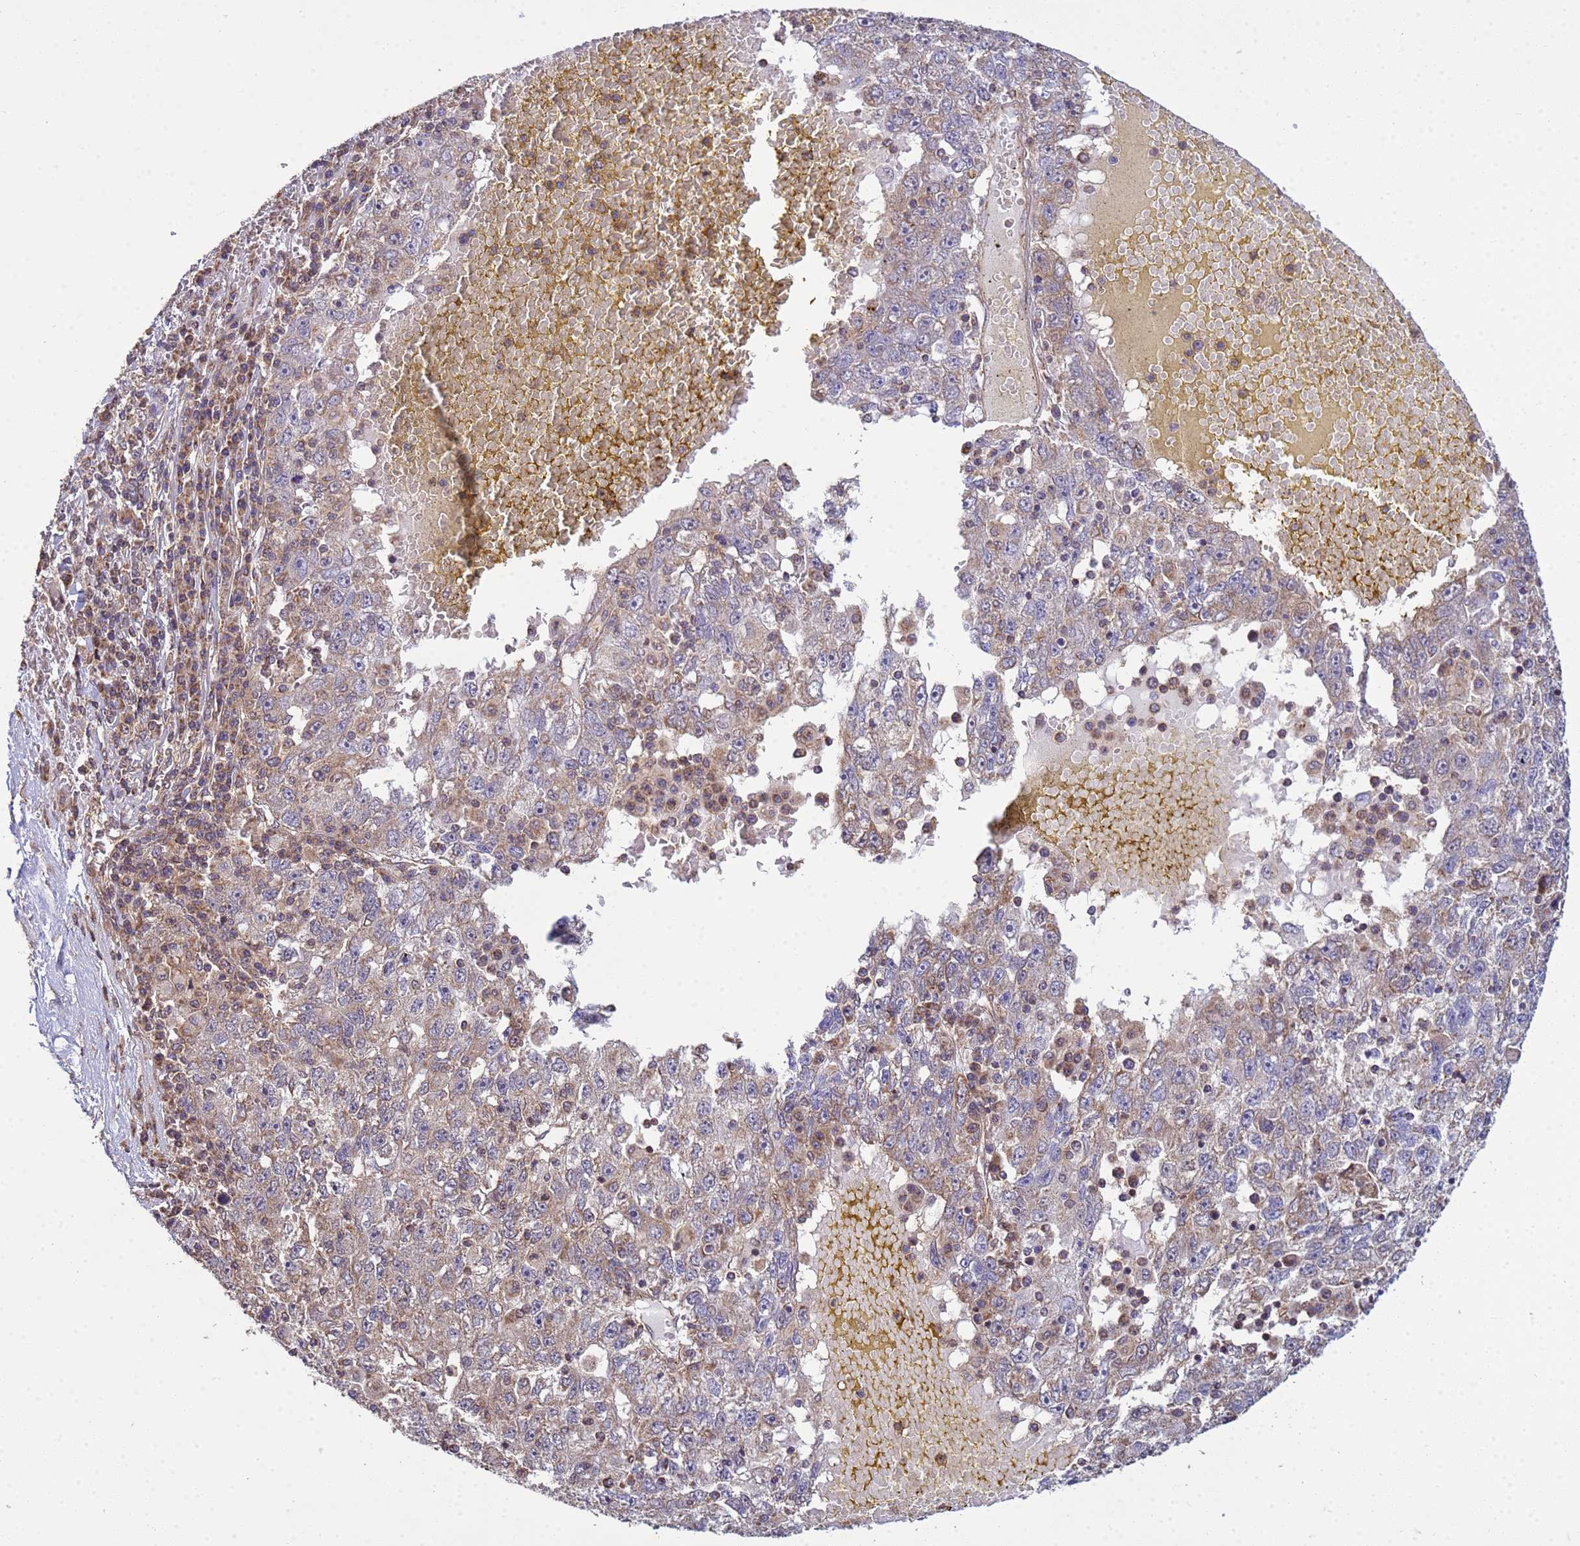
{"staining": {"intensity": "weak", "quantity": "25%-75%", "location": "cytoplasmic/membranous"}, "tissue": "liver cancer", "cell_type": "Tumor cells", "image_type": "cancer", "snomed": [{"axis": "morphology", "description": "Carcinoma, Hepatocellular, NOS"}, {"axis": "topography", "description": "Liver"}], "caption": "Protein positivity by immunohistochemistry (IHC) exhibits weak cytoplasmic/membranous positivity in approximately 25%-75% of tumor cells in hepatocellular carcinoma (liver). The protein of interest is shown in brown color, while the nuclei are stained blue.", "gene": "P2RX7", "patient": {"sex": "male", "age": 49}}